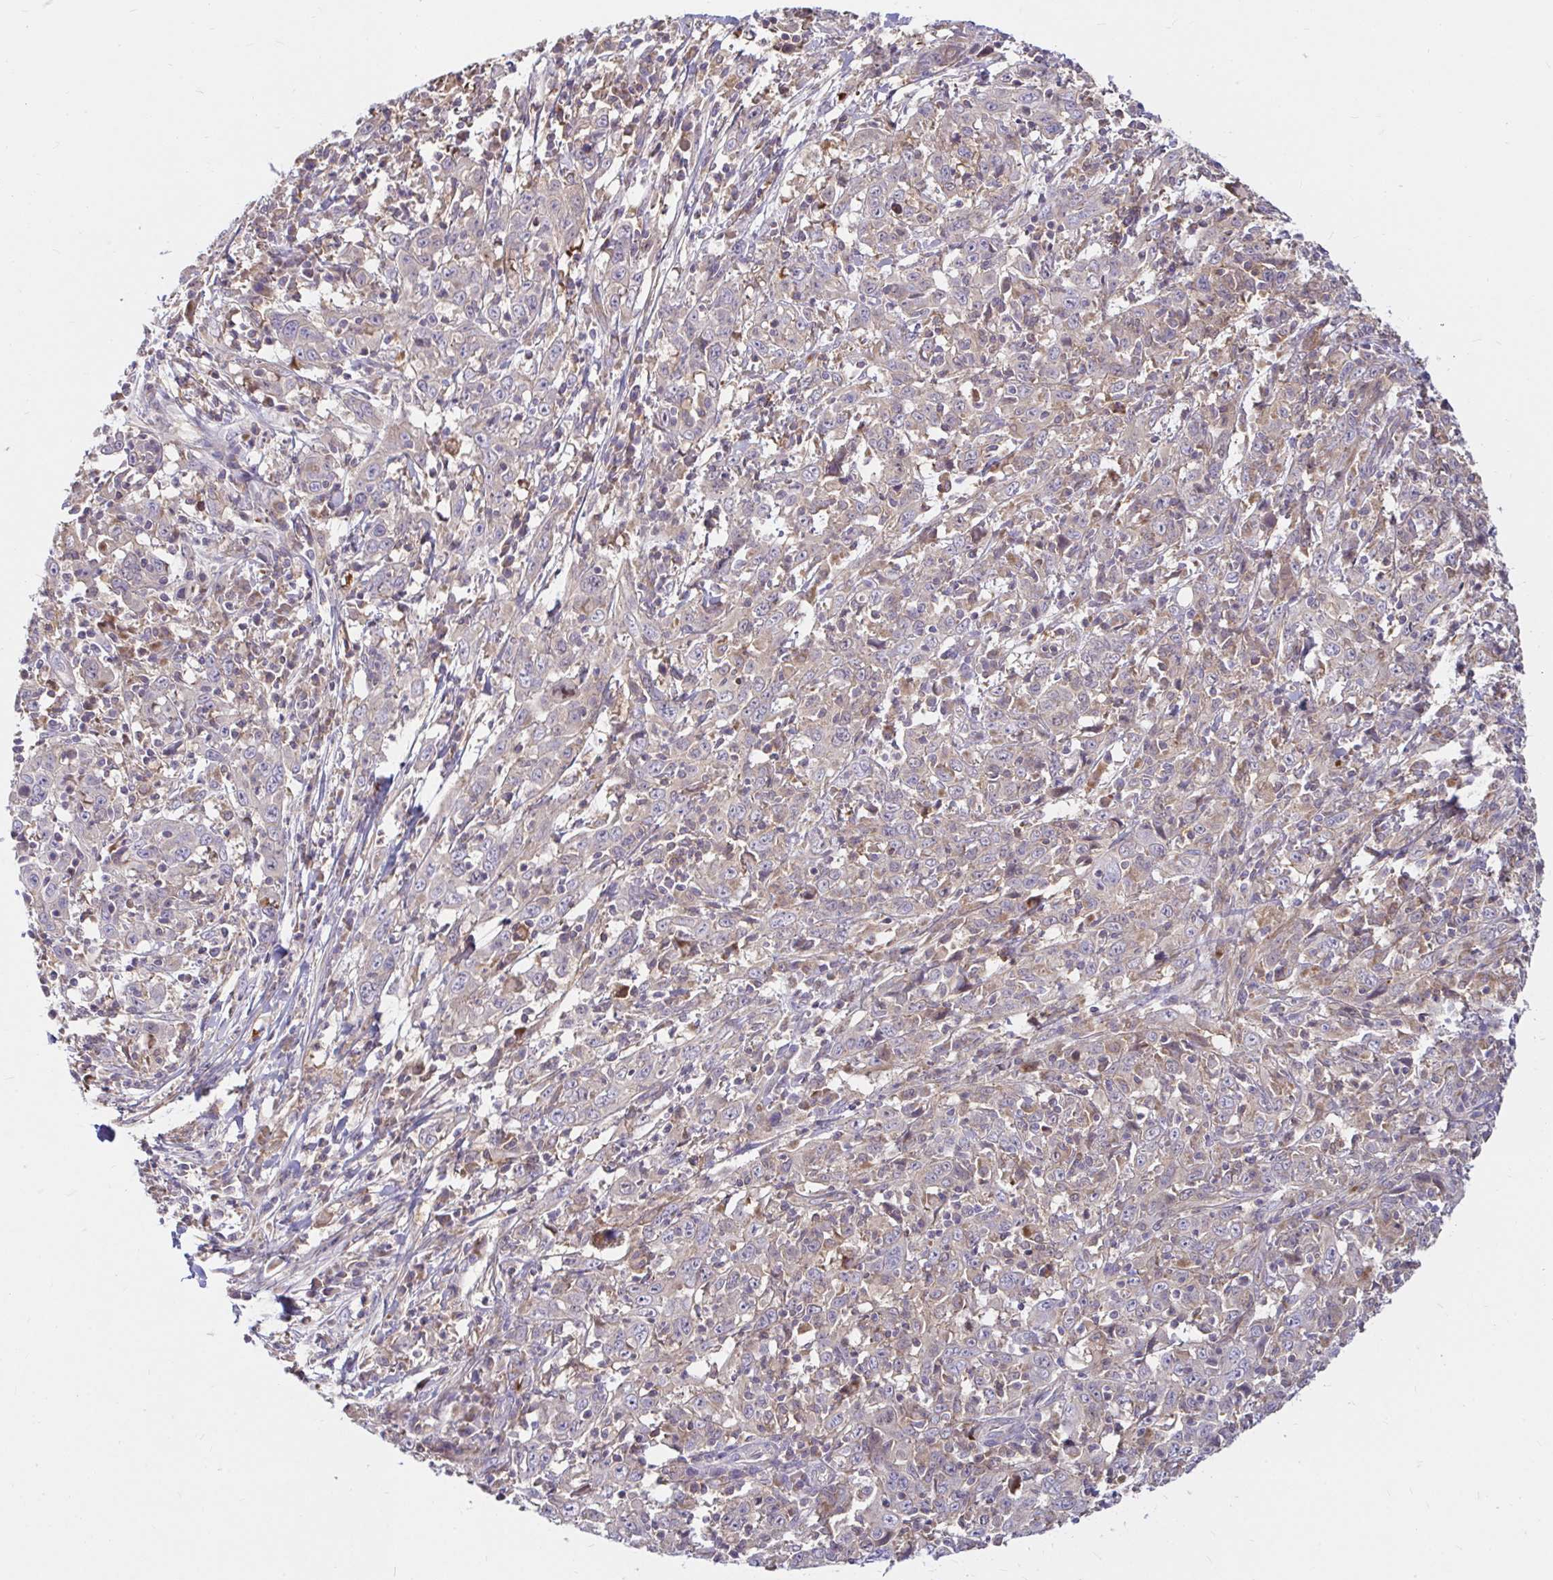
{"staining": {"intensity": "negative", "quantity": "none", "location": "none"}, "tissue": "cervical cancer", "cell_type": "Tumor cells", "image_type": "cancer", "snomed": [{"axis": "morphology", "description": "Squamous cell carcinoma, NOS"}, {"axis": "topography", "description": "Cervix"}], "caption": "DAB immunohistochemical staining of human cervical cancer exhibits no significant expression in tumor cells.", "gene": "ITGA2", "patient": {"sex": "female", "age": 46}}